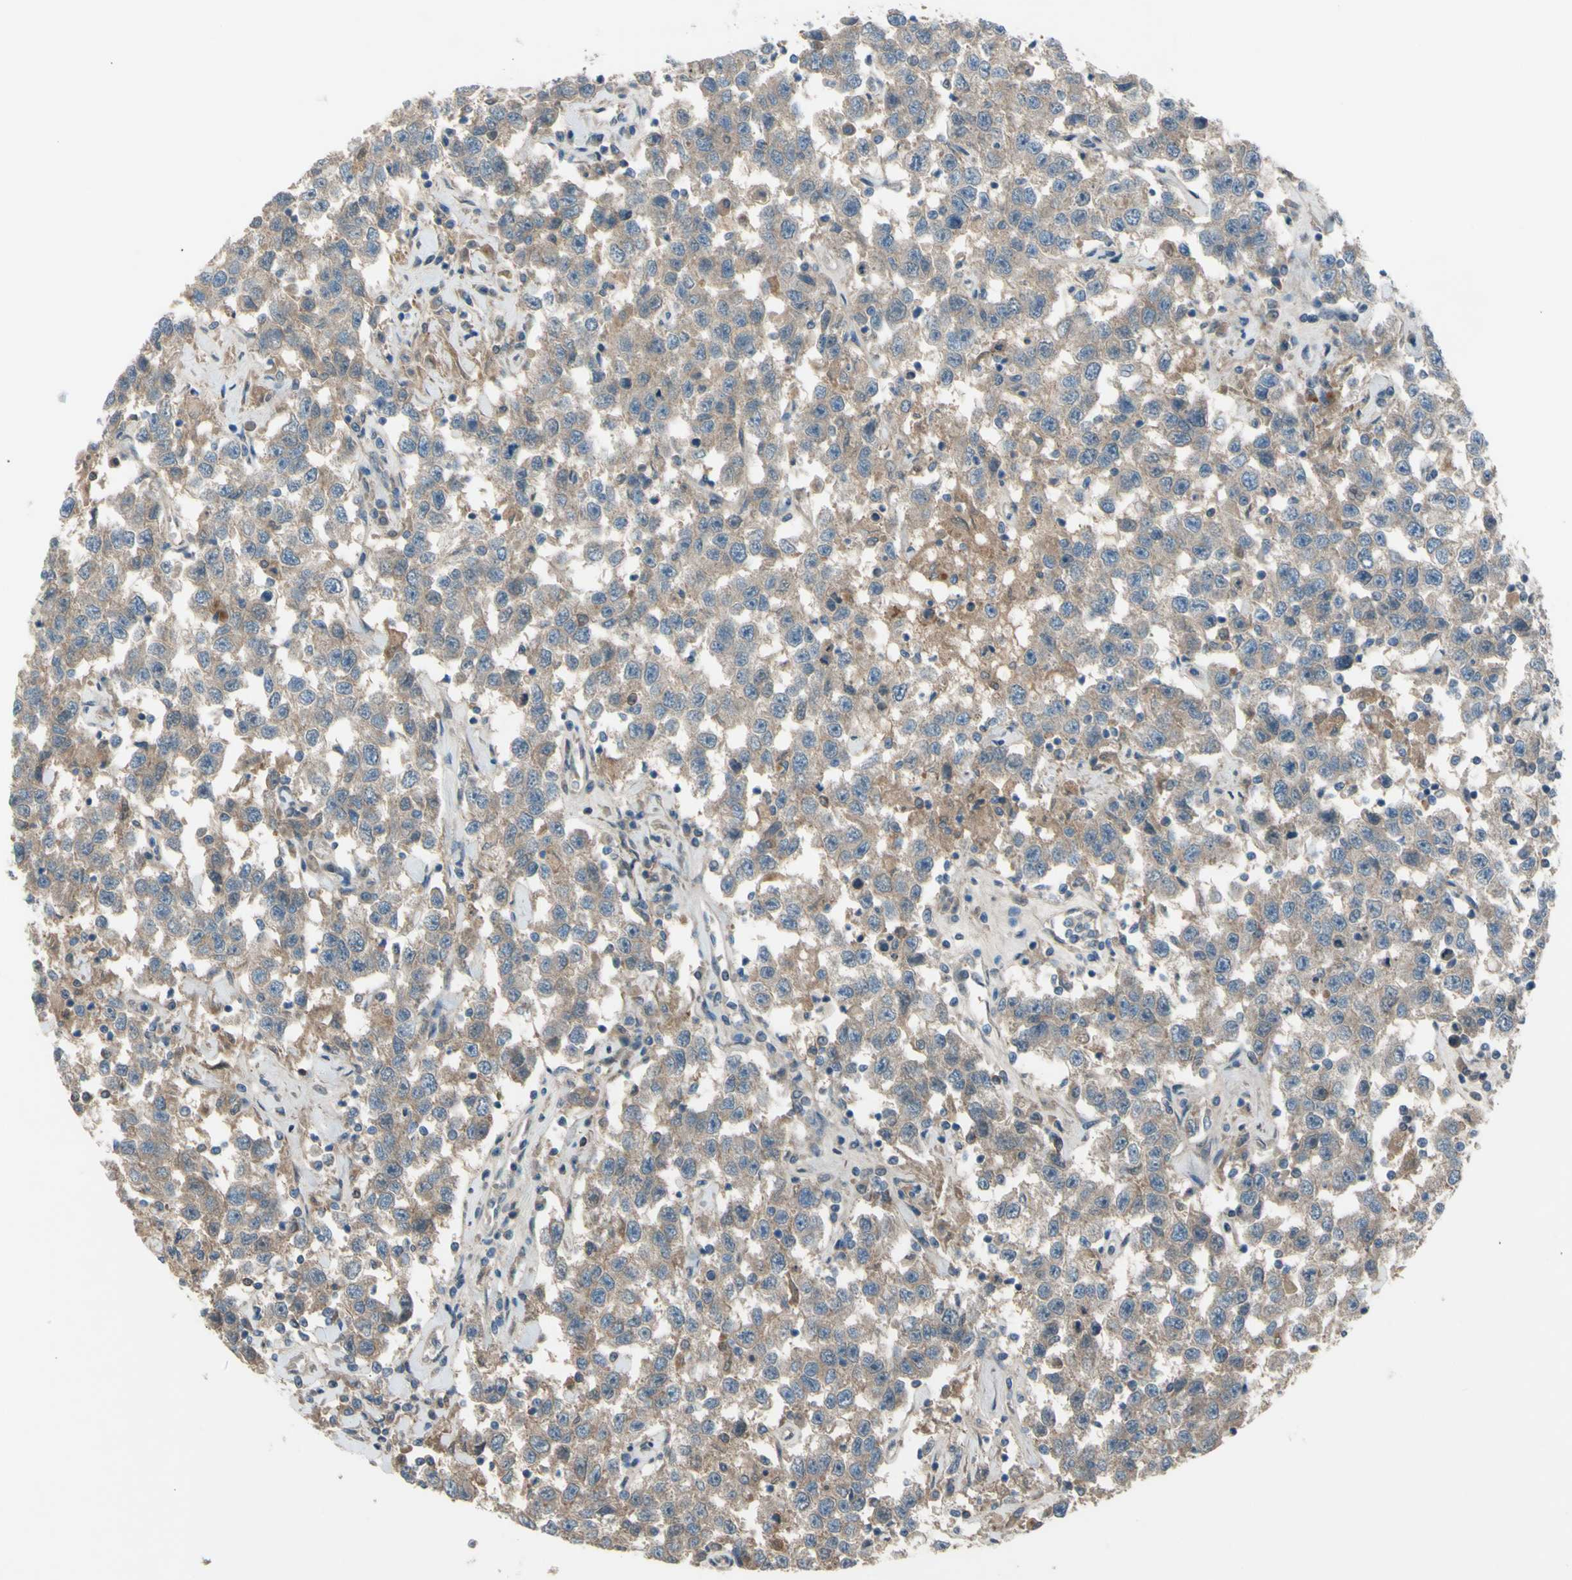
{"staining": {"intensity": "weak", "quantity": ">75%", "location": "cytoplasmic/membranous"}, "tissue": "testis cancer", "cell_type": "Tumor cells", "image_type": "cancer", "snomed": [{"axis": "morphology", "description": "Seminoma, NOS"}, {"axis": "topography", "description": "Testis"}], "caption": "Protein expression by immunohistochemistry reveals weak cytoplasmic/membranous positivity in approximately >75% of tumor cells in testis cancer (seminoma). The staining is performed using DAB (3,3'-diaminobenzidine) brown chromogen to label protein expression. The nuclei are counter-stained blue using hematoxylin.", "gene": "AFP", "patient": {"sex": "male", "age": 41}}